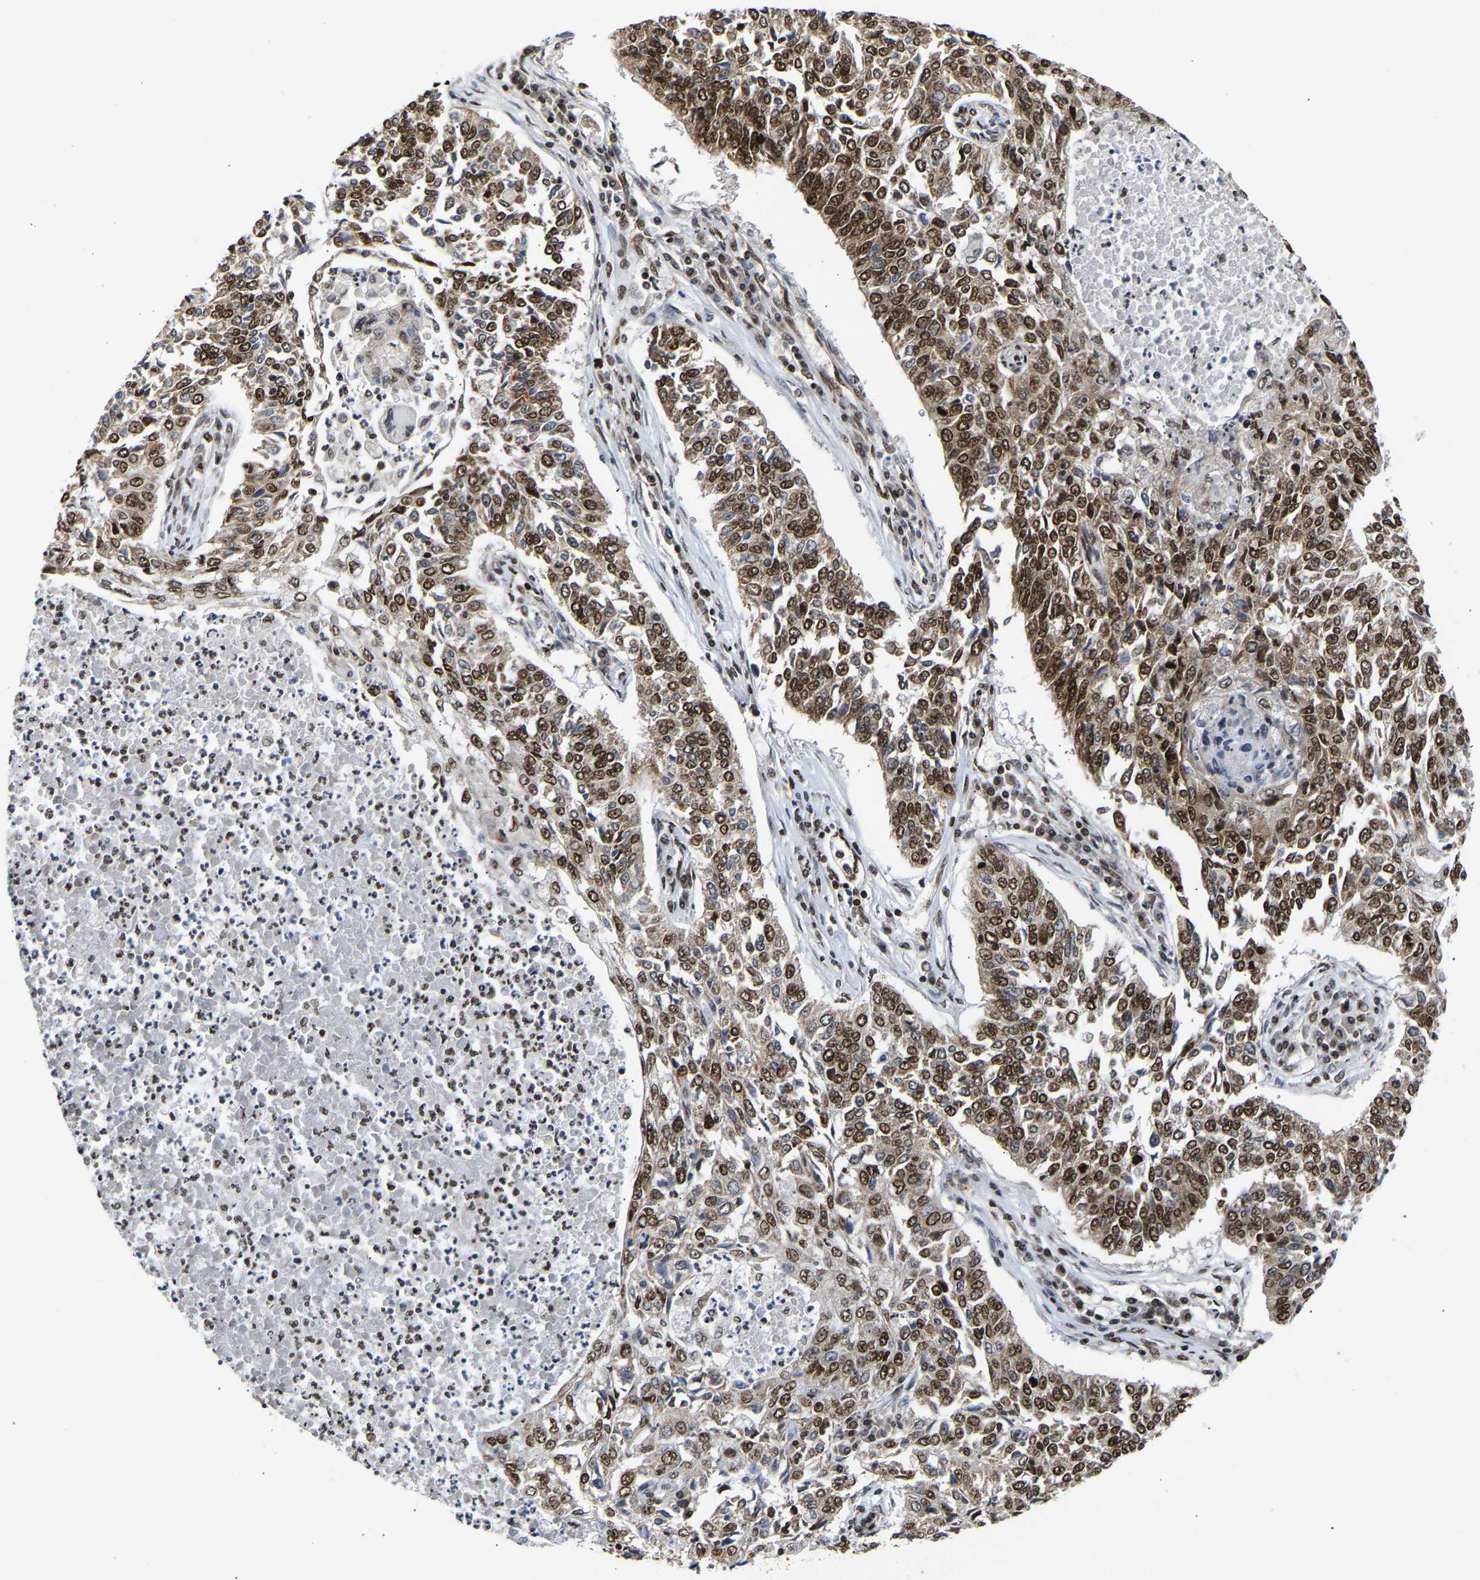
{"staining": {"intensity": "strong", "quantity": ">75%", "location": "cytoplasmic/membranous,nuclear"}, "tissue": "lung cancer", "cell_type": "Tumor cells", "image_type": "cancer", "snomed": [{"axis": "morphology", "description": "Normal tissue, NOS"}, {"axis": "morphology", "description": "Squamous cell carcinoma, NOS"}, {"axis": "topography", "description": "Cartilage tissue"}, {"axis": "topography", "description": "Bronchus"}, {"axis": "topography", "description": "Lung"}], "caption": "A photomicrograph of human lung squamous cell carcinoma stained for a protein exhibits strong cytoplasmic/membranous and nuclear brown staining in tumor cells.", "gene": "PSIP1", "patient": {"sex": "female", "age": 49}}